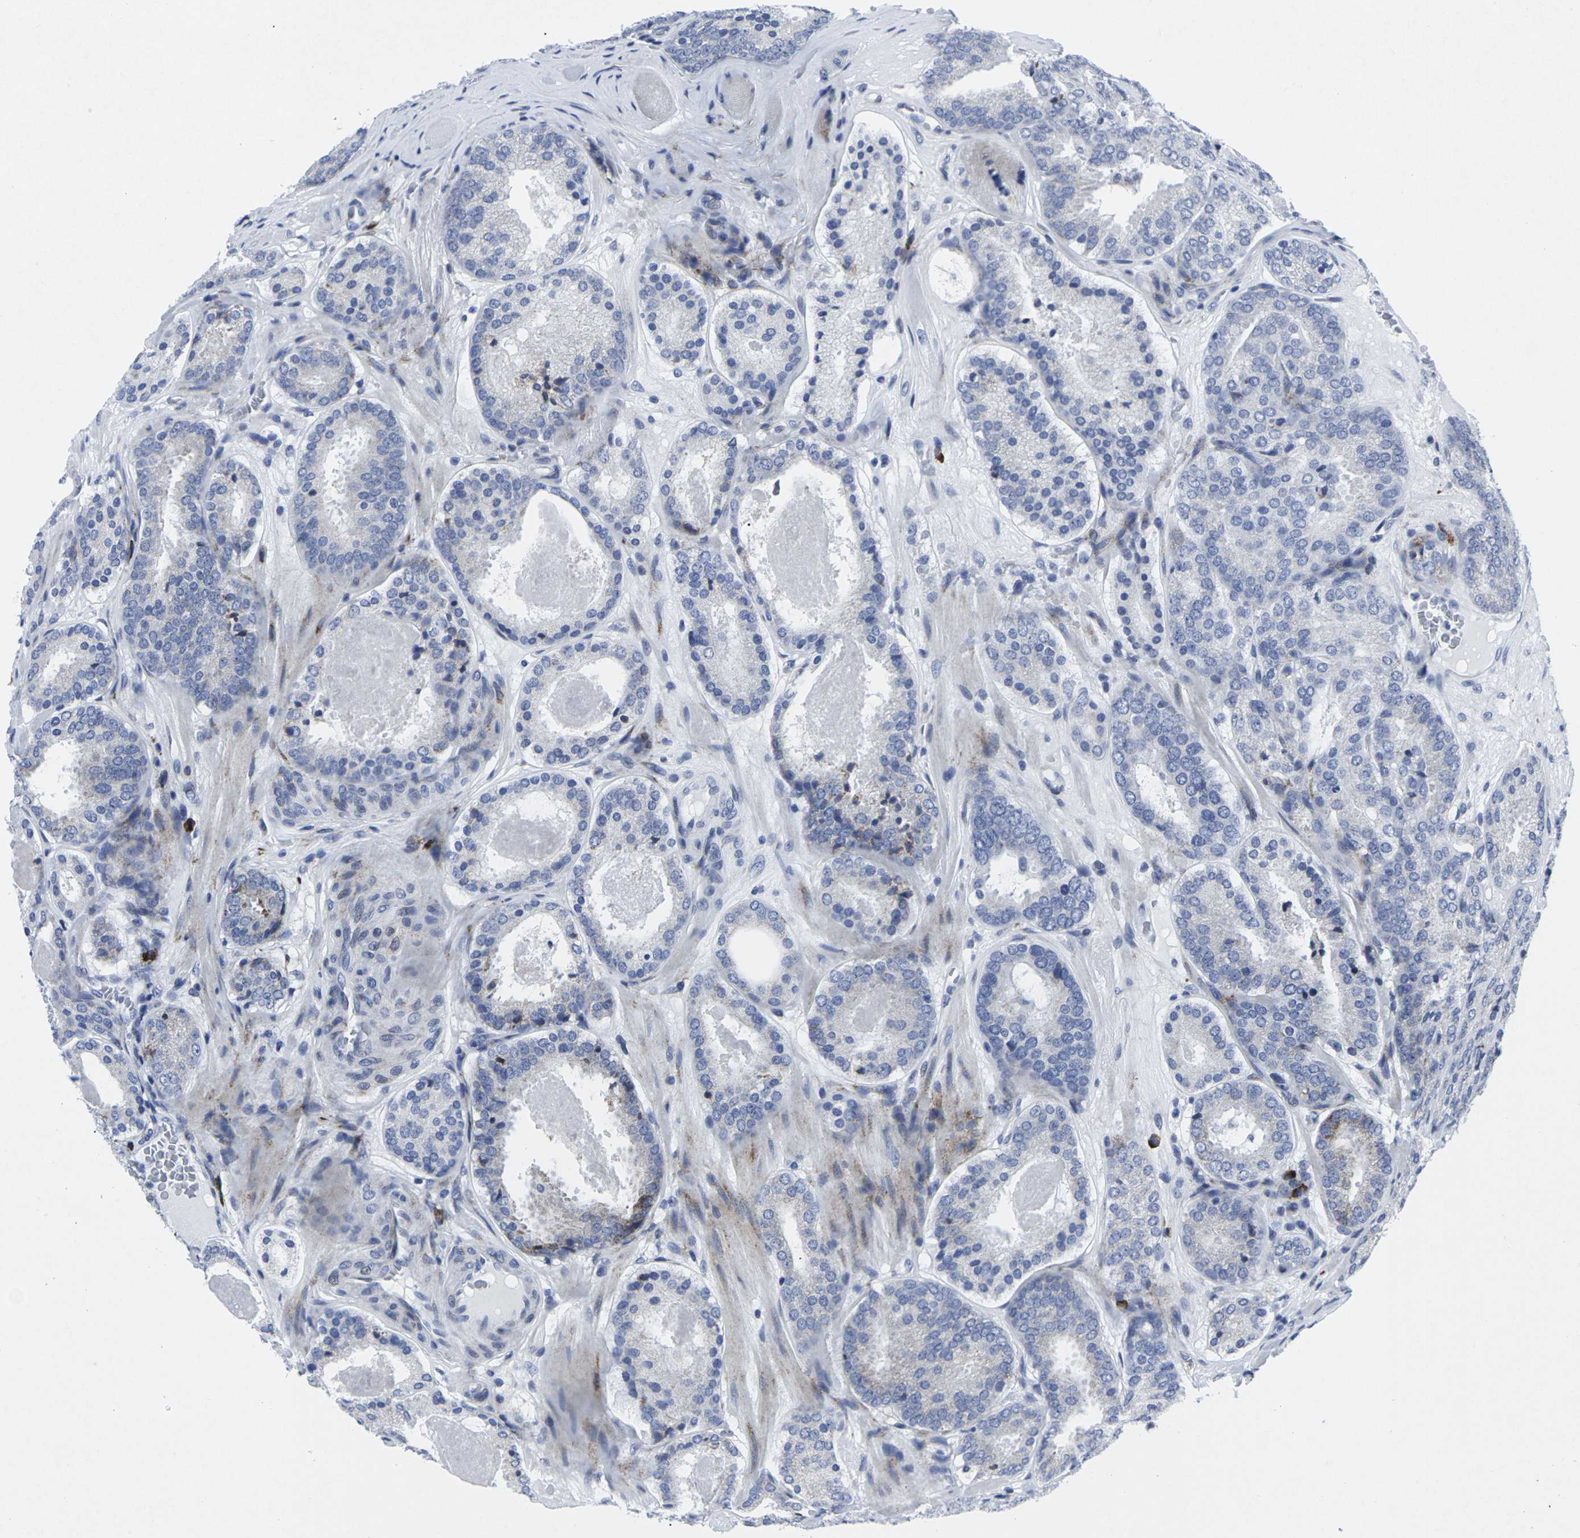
{"staining": {"intensity": "negative", "quantity": "none", "location": "none"}, "tissue": "prostate cancer", "cell_type": "Tumor cells", "image_type": "cancer", "snomed": [{"axis": "morphology", "description": "Adenocarcinoma, Low grade"}, {"axis": "topography", "description": "Prostate"}], "caption": "Prostate cancer stained for a protein using IHC exhibits no expression tumor cells.", "gene": "RPN1", "patient": {"sex": "male", "age": 69}}